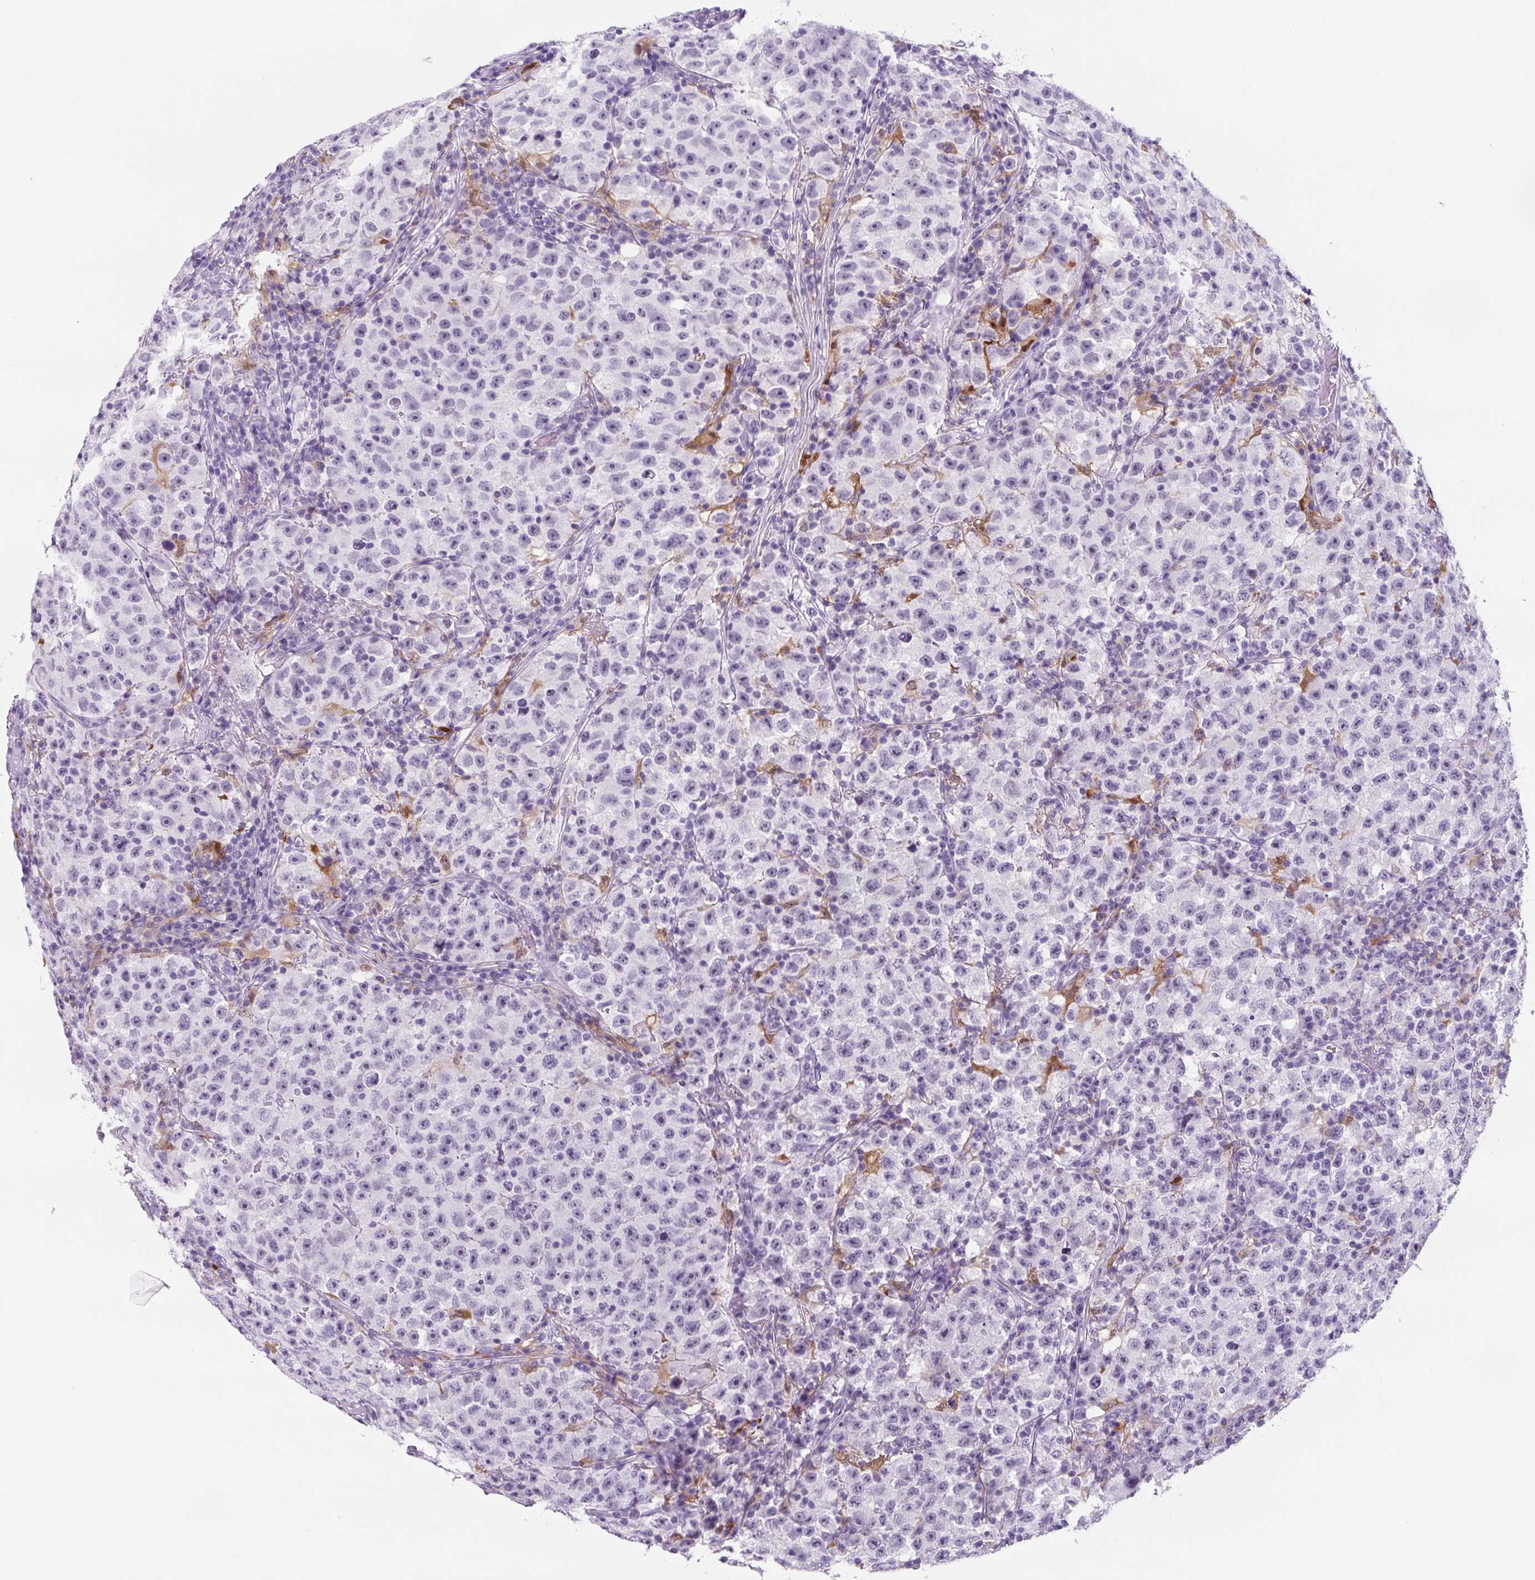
{"staining": {"intensity": "negative", "quantity": "none", "location": "none"}, "tissue": "testis cancer", "cell_type": "Tumor cells", "image_type": "cancer", "snomed": [{"axis": "morphology", "description": "Seminoma, NOS"}, {"axis": "topography", "description": "Testis"}], "caption": "This is an immunohistochemistry histopathology image of human testis cancer (seminoma). There is no expression in tumor cells.", "gene": "TNFRSF8", "patient": {"sex": "male", "age": 22}}